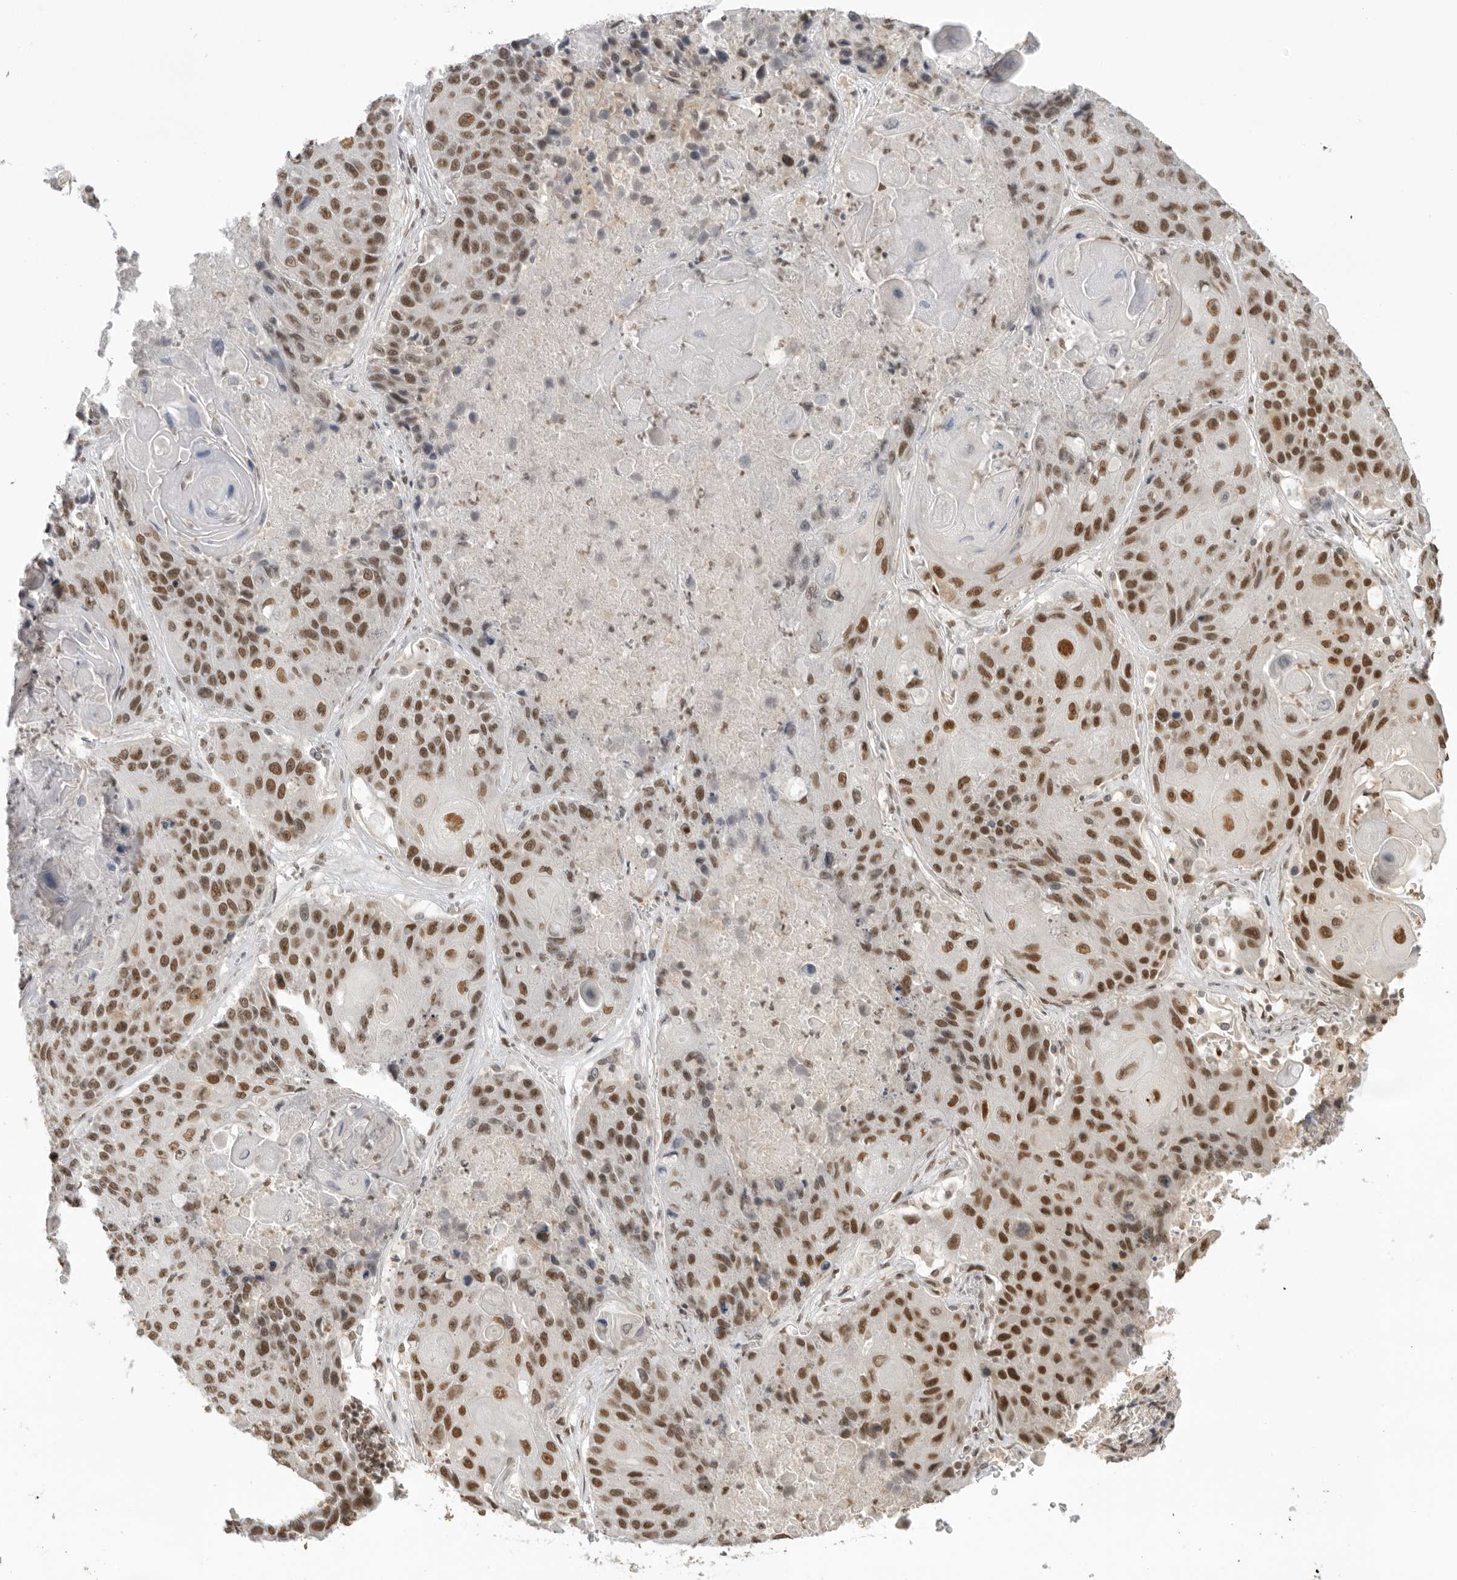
{"staining": {"intensity": "strong", "quantity": ">75%", "location": "nuclear"}, "tissue": "lung cancer", "cell_type": "Tumor cells", "image_type": "cancer", "snomed": [{"axis": "morphology", "description": "Squamous cell carcinoma, NOS"}, {"axis": "topography", "description": "Lung"}], "caption": "Lung cancer (squamous cell carcinoma) tissue reveals strong nuclear expression in approximately >75% of tumor cells", "gene": "RPA2", "patient": {"sex": "male", "age": 61}}